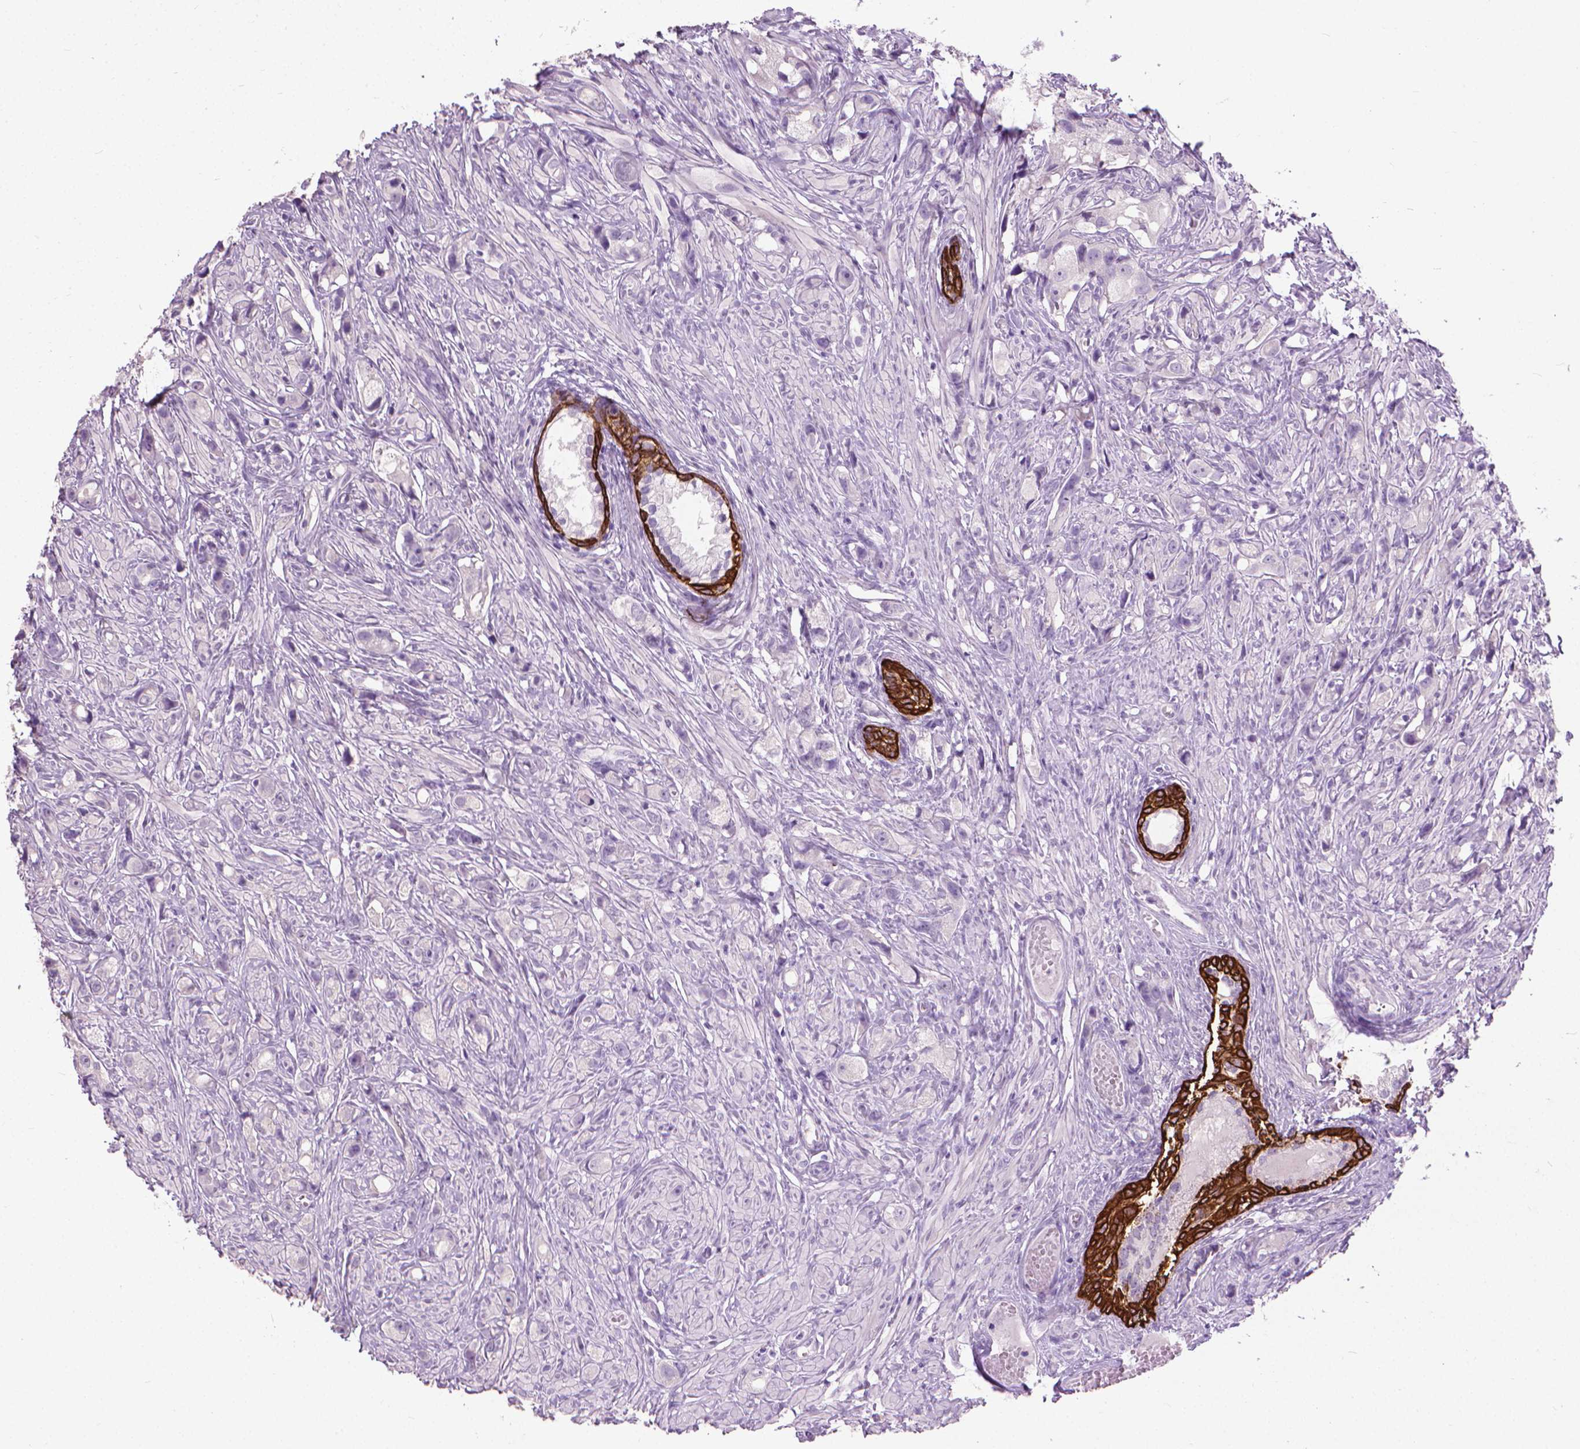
{"staining": {"intensity": "negative", "quantity": "none", "location": "none"}, "tissue": "prostate cancer", "cell_type": "Tumor cells", "image_type": "cancer", "snomed": [{"axis": "morphology", "description": "Adenocarcinoma, High grade"}, {"axis": "topography", "description": "Prostate"}], "caption": "Tumor cells are negative for protein expression in human prostate cancer.", "gene": "KRT5", "patient": {"sex": "male", "age": 75}}